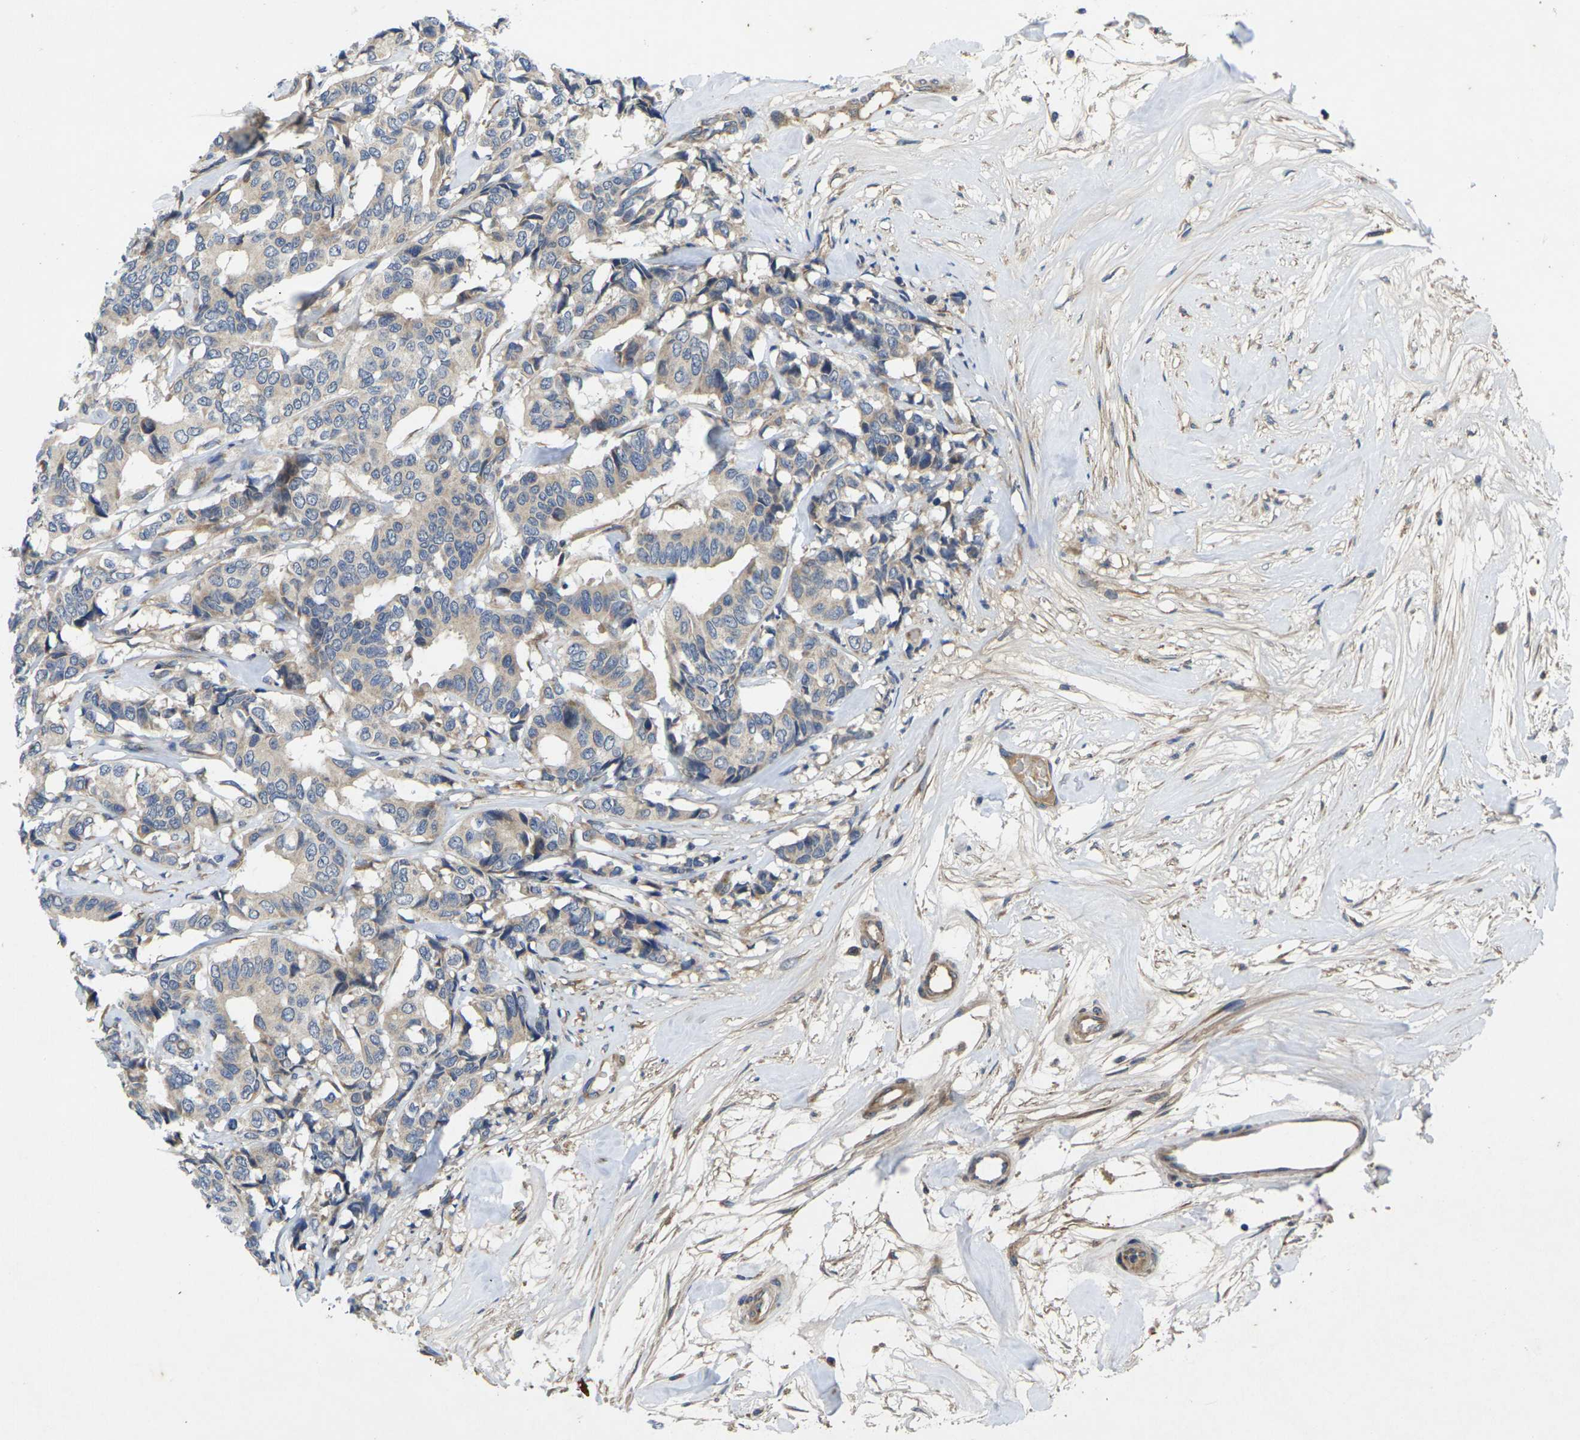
{"staining": {"intensity": "weak", "quantity": ">75%", "location": "cytoplasmic/membranous"}, "tissue": "breast cancer", "cell_type": "Tumor cells", "image_type": "cancer", "snomed": [{"axis": "morphology", "description": "Duct carcinoma"}, {"axis": "topography", "description": "Breast"}], "caption": "A high-resolution histopathology image shows immunohistochemistry staining of breast cancer (invasive ductal carcinoma), which reveals weak cytoplasmic/membranous positivity in about >75% of tumor cells.", "gene": "KIF1B", "patient": {"sex": "female", "age": 87}}